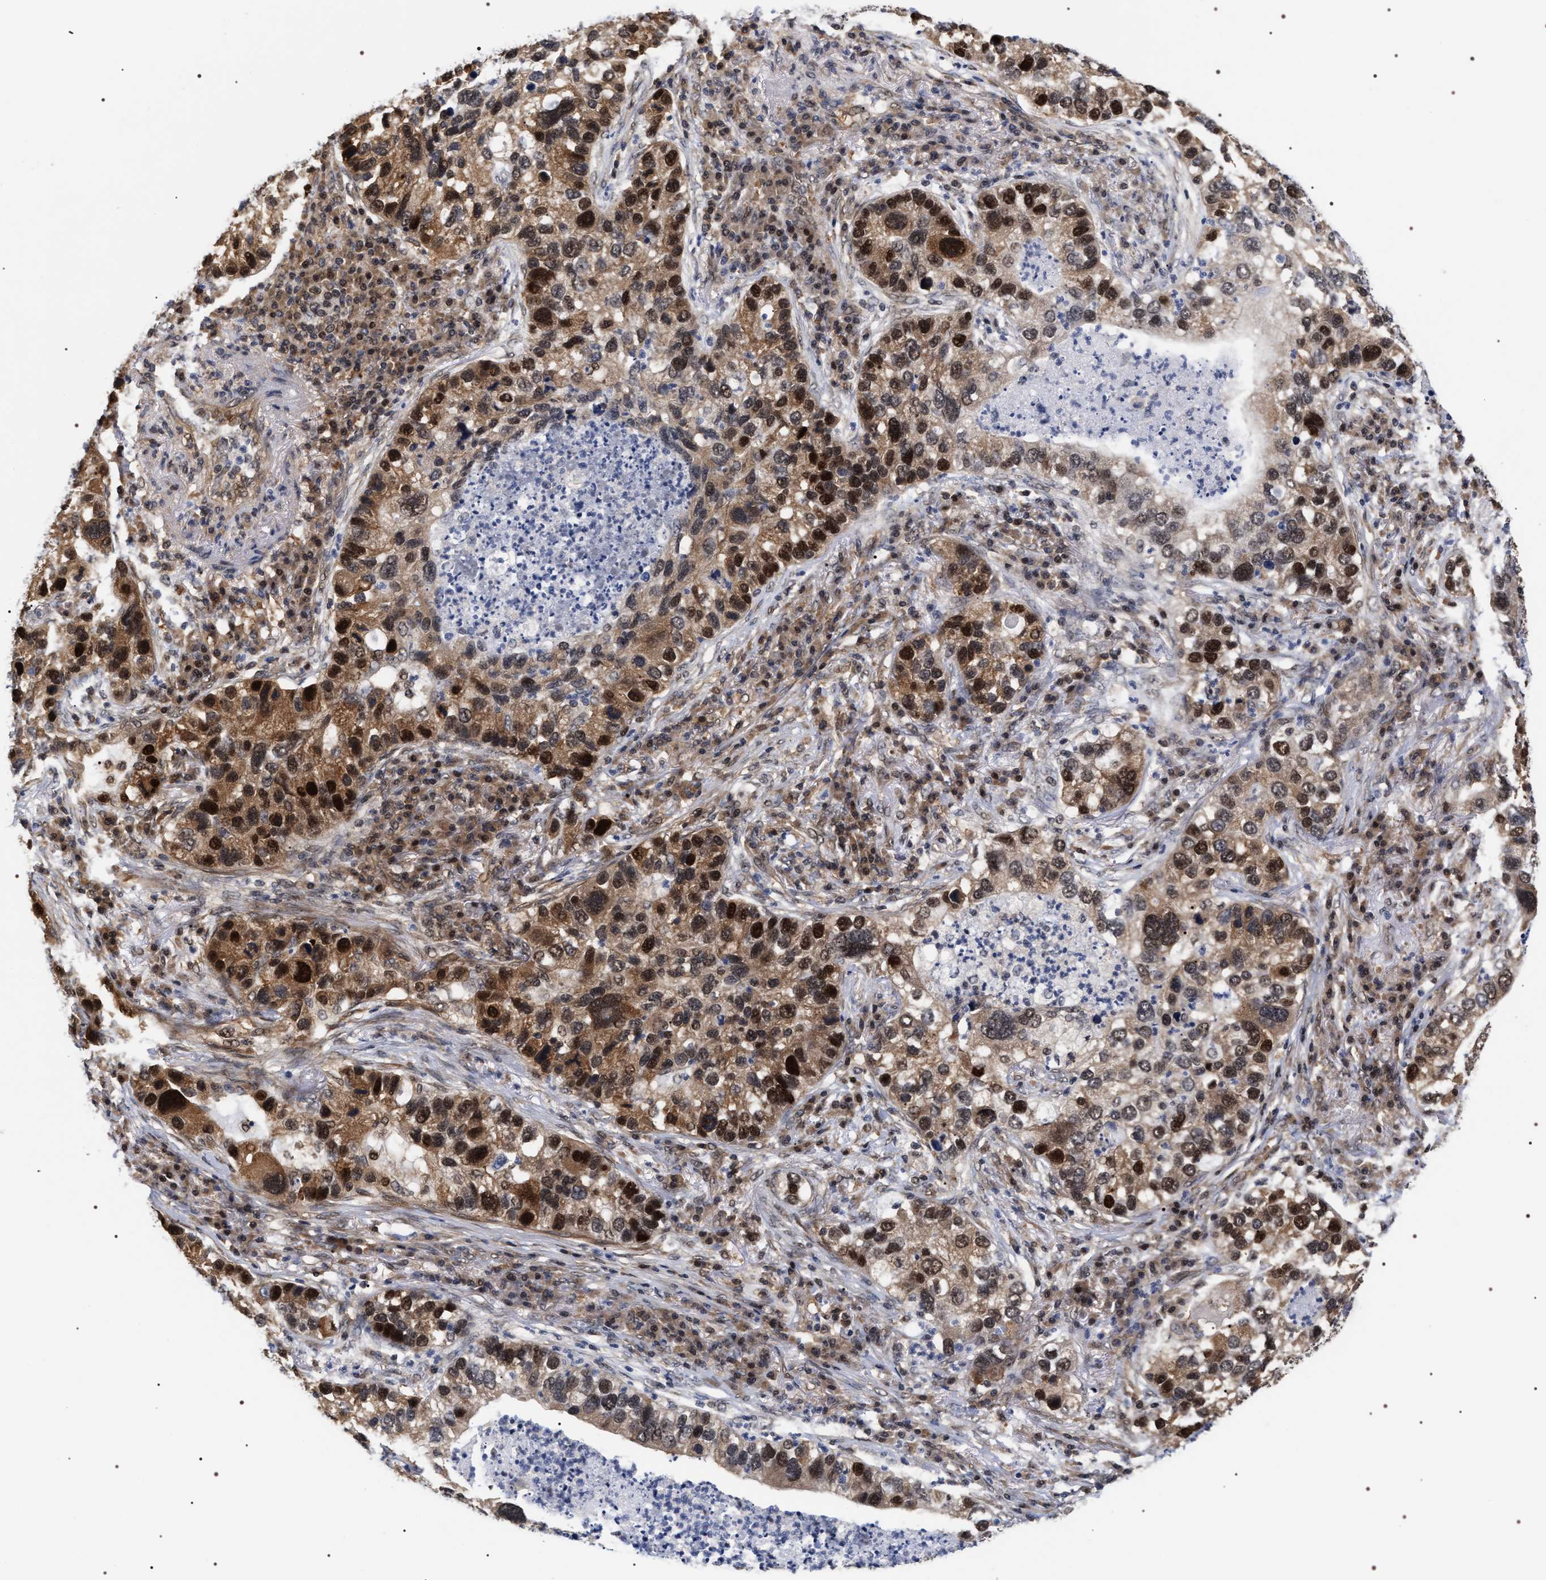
{"staining": {"intensity": "strong", "quantity": ">75%", "location": "cytoplasmic/membranous,nuclear"}, "tissue": "lung cancer", "cell_type": "Tumor cells", "image_type": "cancer", "snomed": [{"axis": "morphology", "description": "Normal tissue, NOS"}, {"axis": "morphology", "description": "Adenocarcinoma, NOS"}, {"axis": "topography", "description": "Bronchus"}, {"axis": "topography", "description": "Lung"}], "caption": "Lung cancer was stained to show a protein in brown. There is high levels of strong cytoplasmic/membranous and nuclear expression in about >75% of tumor cells.", "gene": "BAG6", "patient": {"sex": "male", "age": 54}}